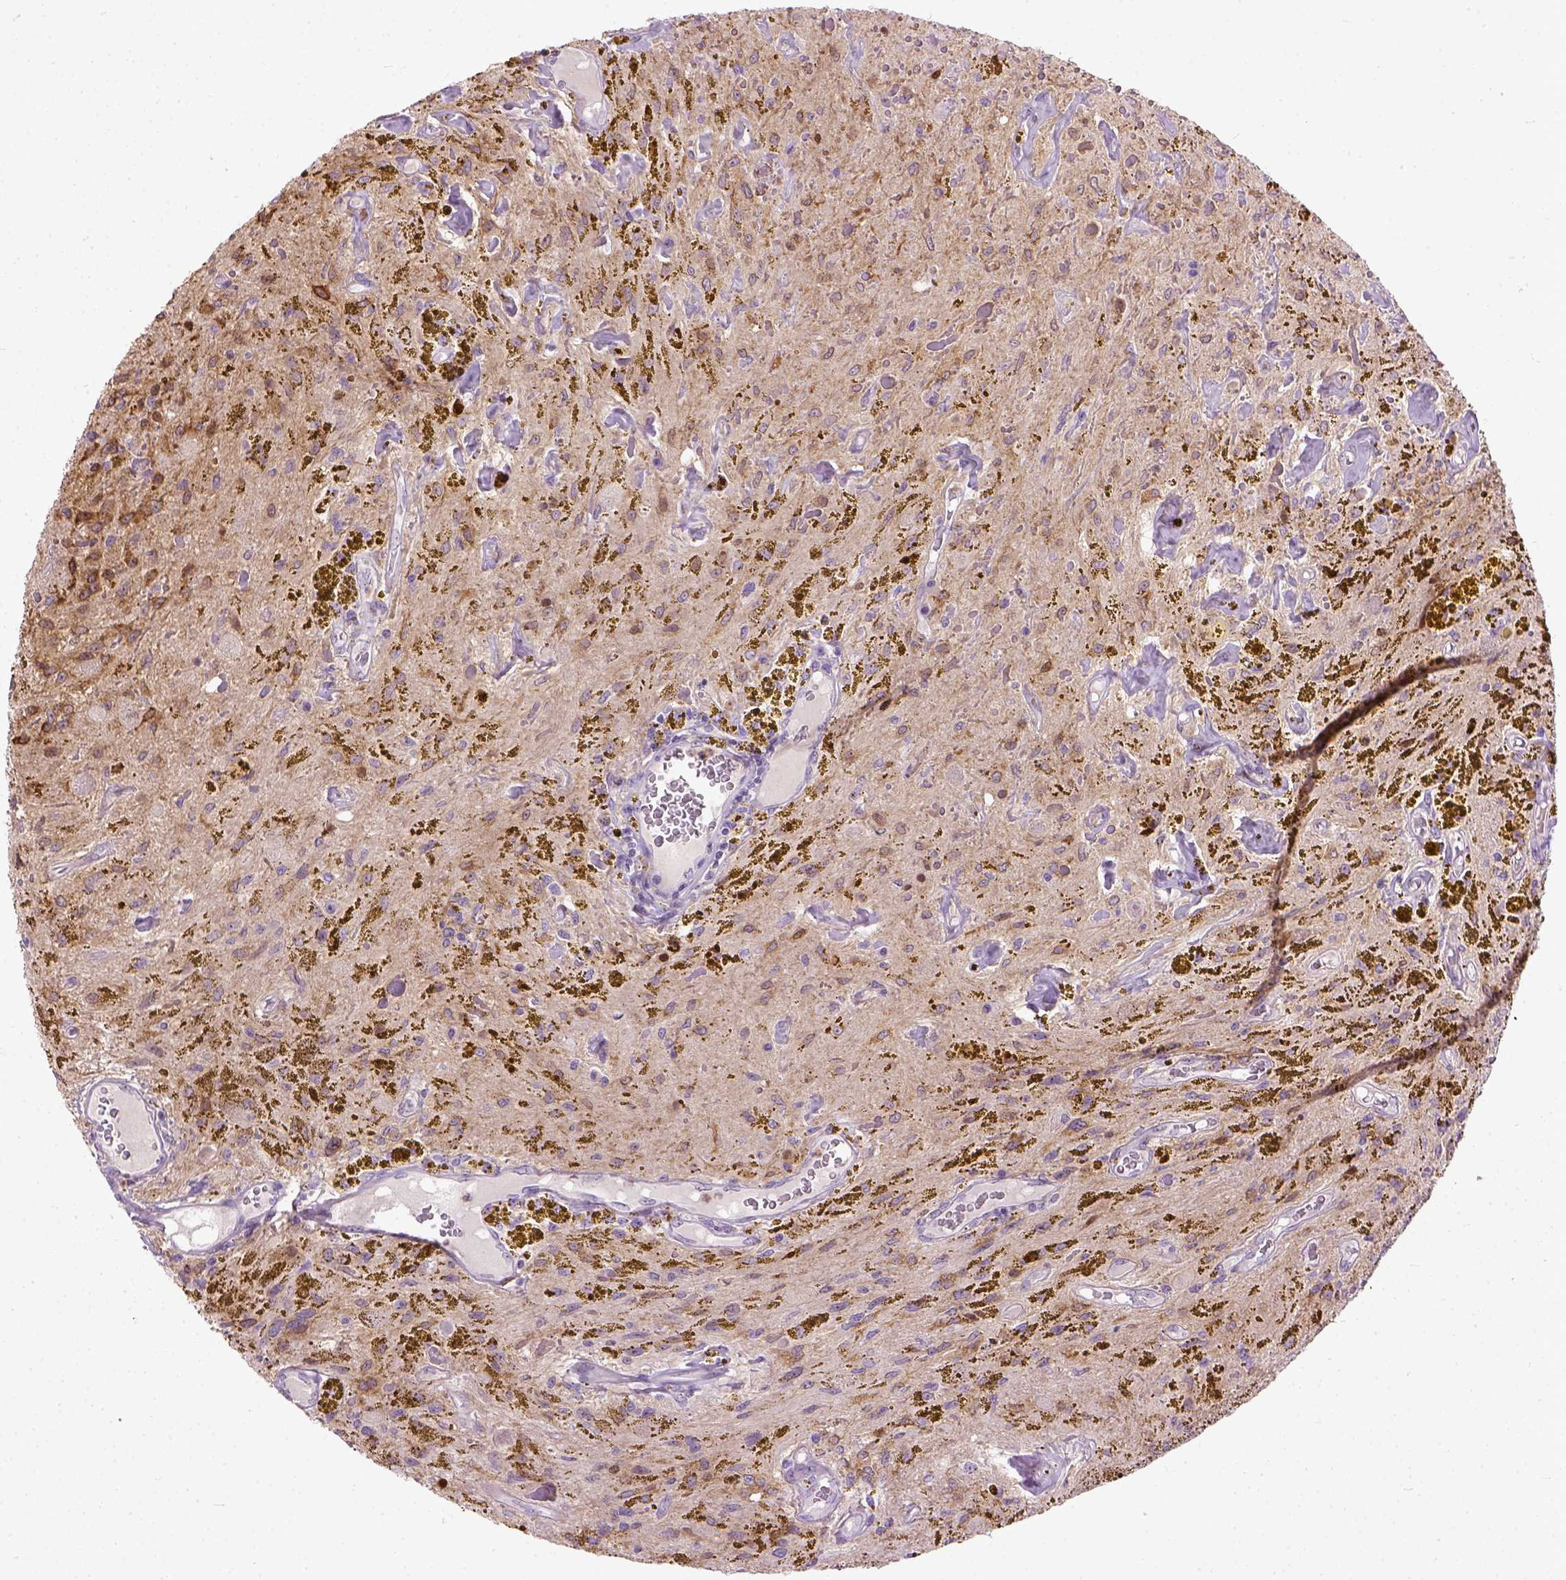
{"staining": {"intensity": "moderate", "quantity": "<25%", "location": "cytoplasmic/membranous"}, "tissue": "glioma", "cell_type": "Tumor cells", "image_type": "cancer", "snomed": [{"axis": "morphology", "description": "Glioma, malignant, Low grade"}, {"axis": "topography", "description": "Cerebellum"}], "caption": "Immunohistochemistry (IHC) histopathology image of human glioma stained for a protein (brown), which displays low levels of moderate cytoplasmic/membranous positivity in approximately <25% of tumor cells.", "gene": "MAPT", "patient": {"sex": "female", "age": 14}}